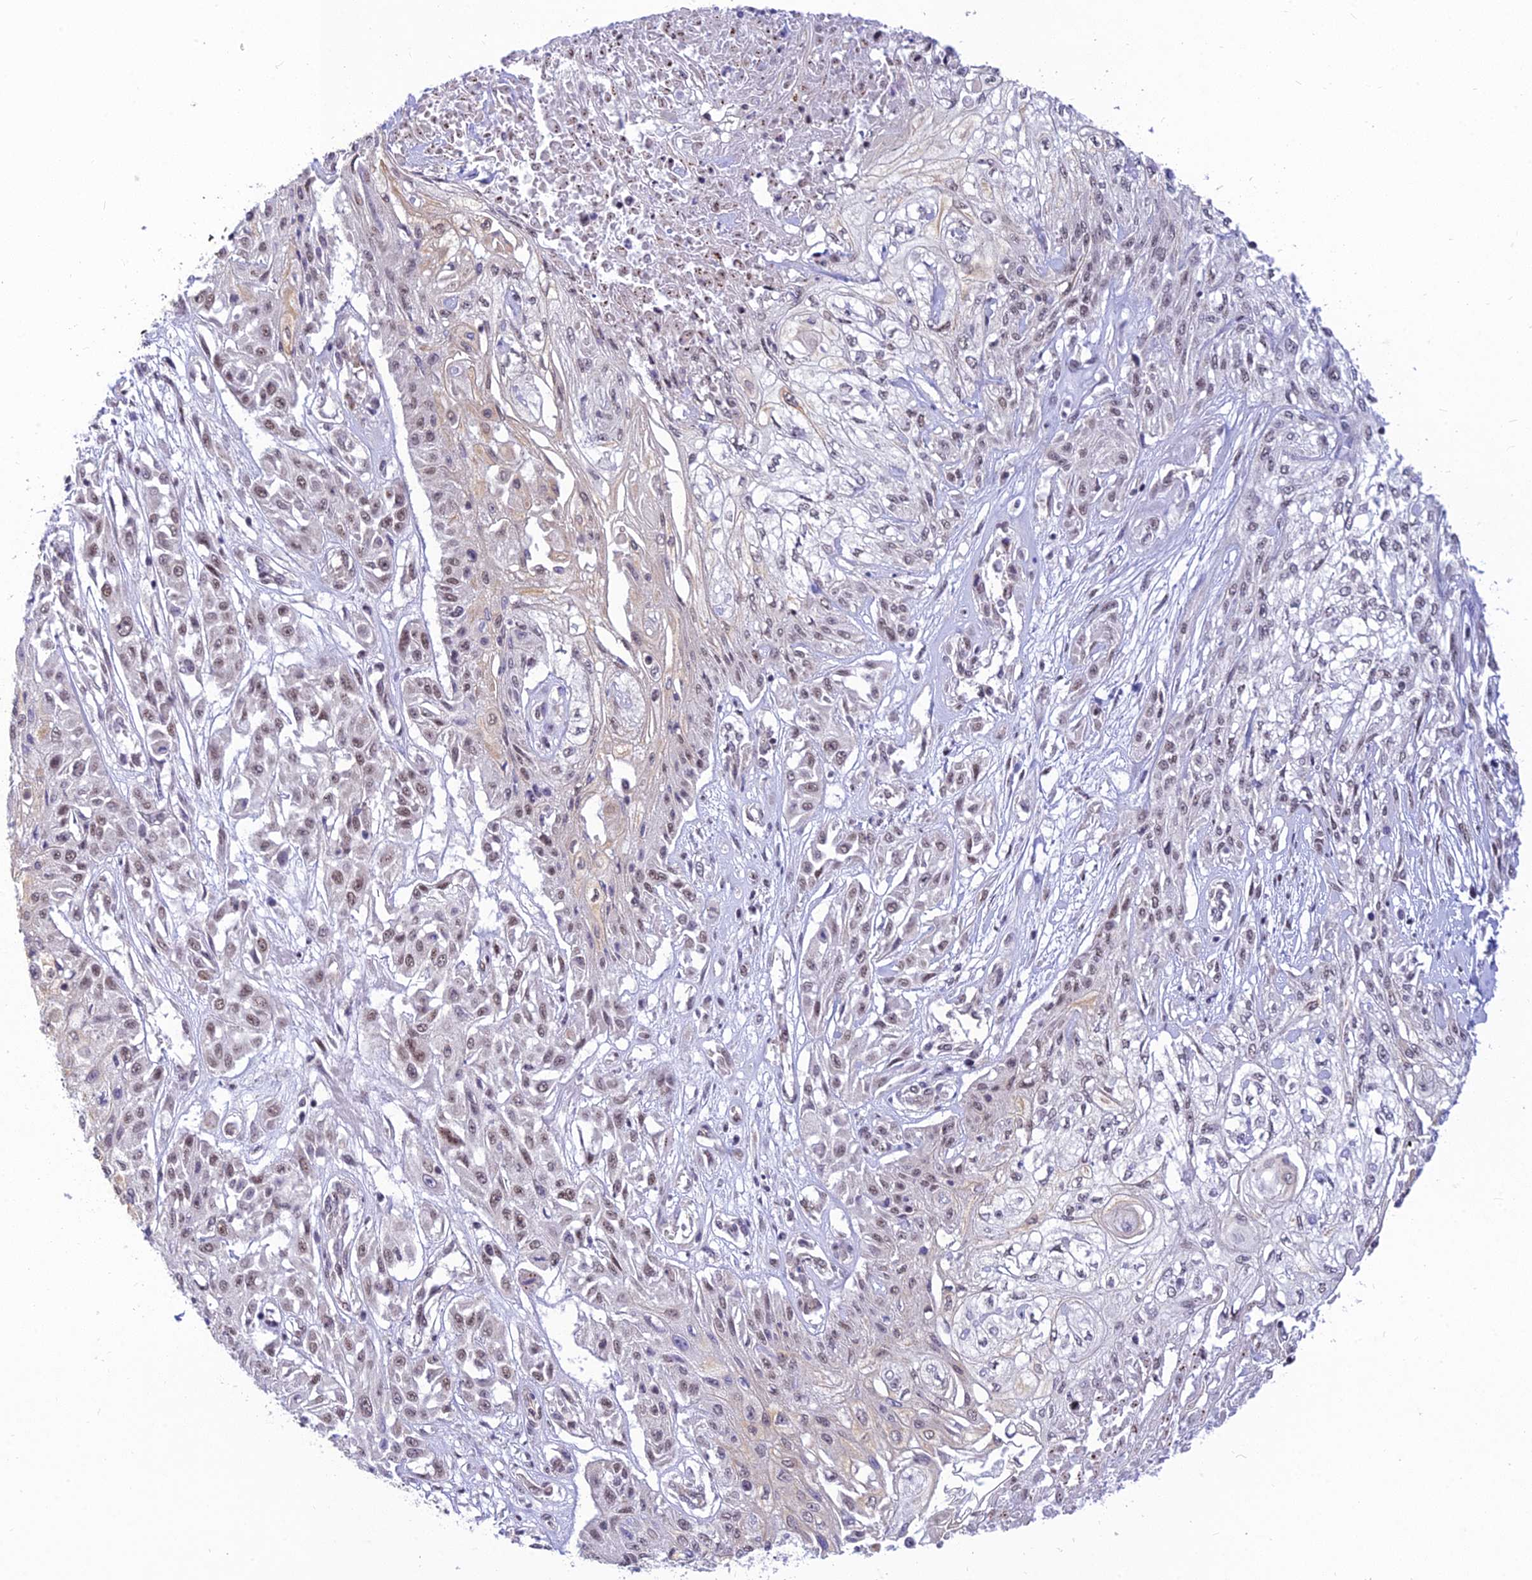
{"staining": {"intensity": "weak", "quantity": ">75%", "location": "nuclear"}, "tissue": "skin cancer", "cell_type": "Tumor cells", "image_type": "cancer", "snomed": [{"axis": "morphology", "description": "Squamous cell carcinoma, NOS"}, {"axis": "morphology", "description": "Squamous cell carcinoma, metastatic, NOS"}, {"axis": "topography", "description": "Skin"}, {"axis": "topography", "description": "Lymph node"}], "caption": "Protein expression analysis of skin cancer shows weak nuclear staining in approximately >75% of tumor cells.", "gene": "MICOS13", "patient": {"sex": "male", "age": 75}}